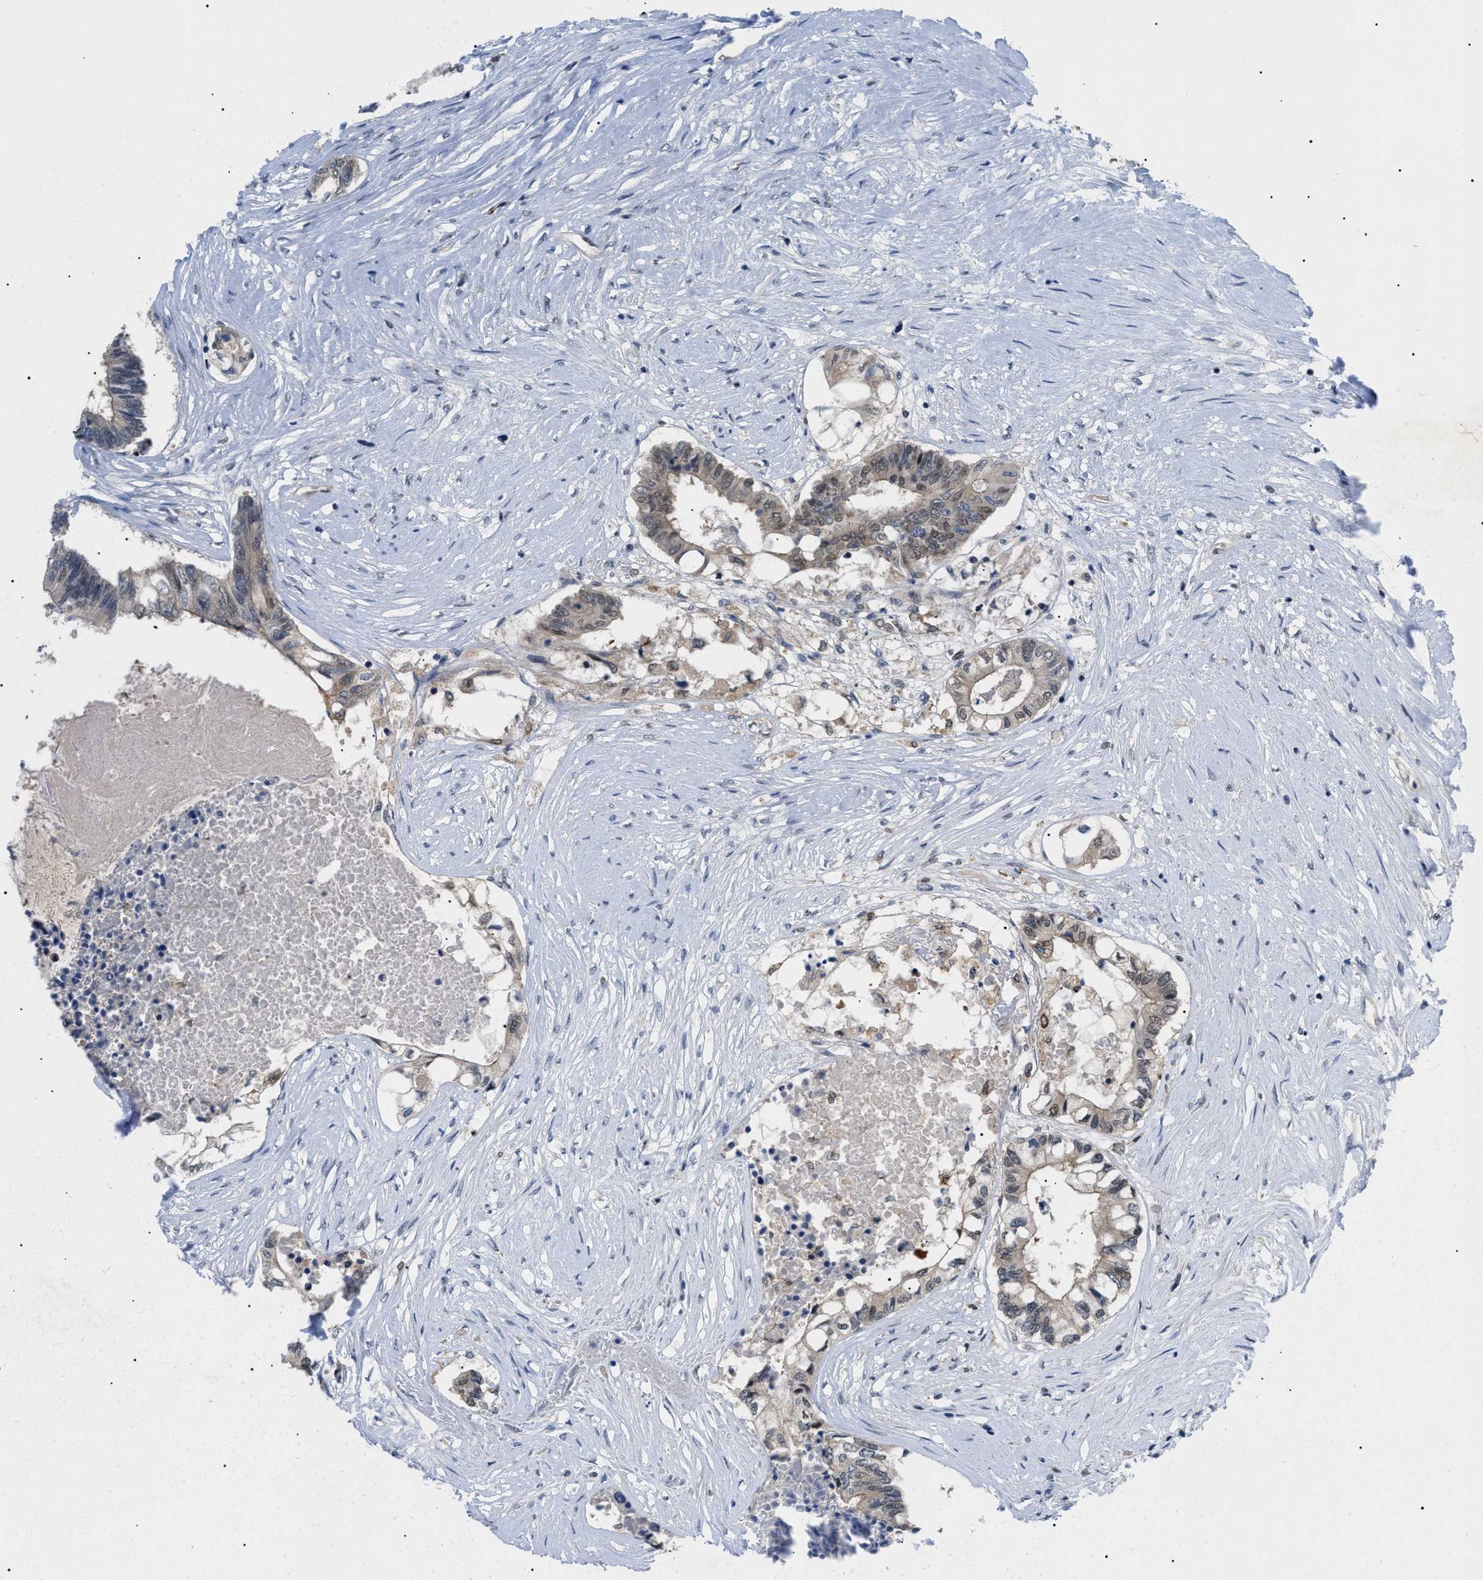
{"staining": {"intensity": "weak", "quantity": "<25%", "location": "nuclear"}, "tissue": "colorectal cancer", "cell_type": "Tumor cells", "image_type": "cancer", "snomed": [{"axis": "morphology", "description": "Adenocarcinoma, NOS"}, {"axis": "topography", "description": "Rectum"}], "caption": "A high-resolution image shows immunohistochemistry staining of adenocarcinoma (colorectal), which shows no significant staining in tumor cells.", "gene": "GARRE1", "patient": {"sex": "male", "age": 63}}